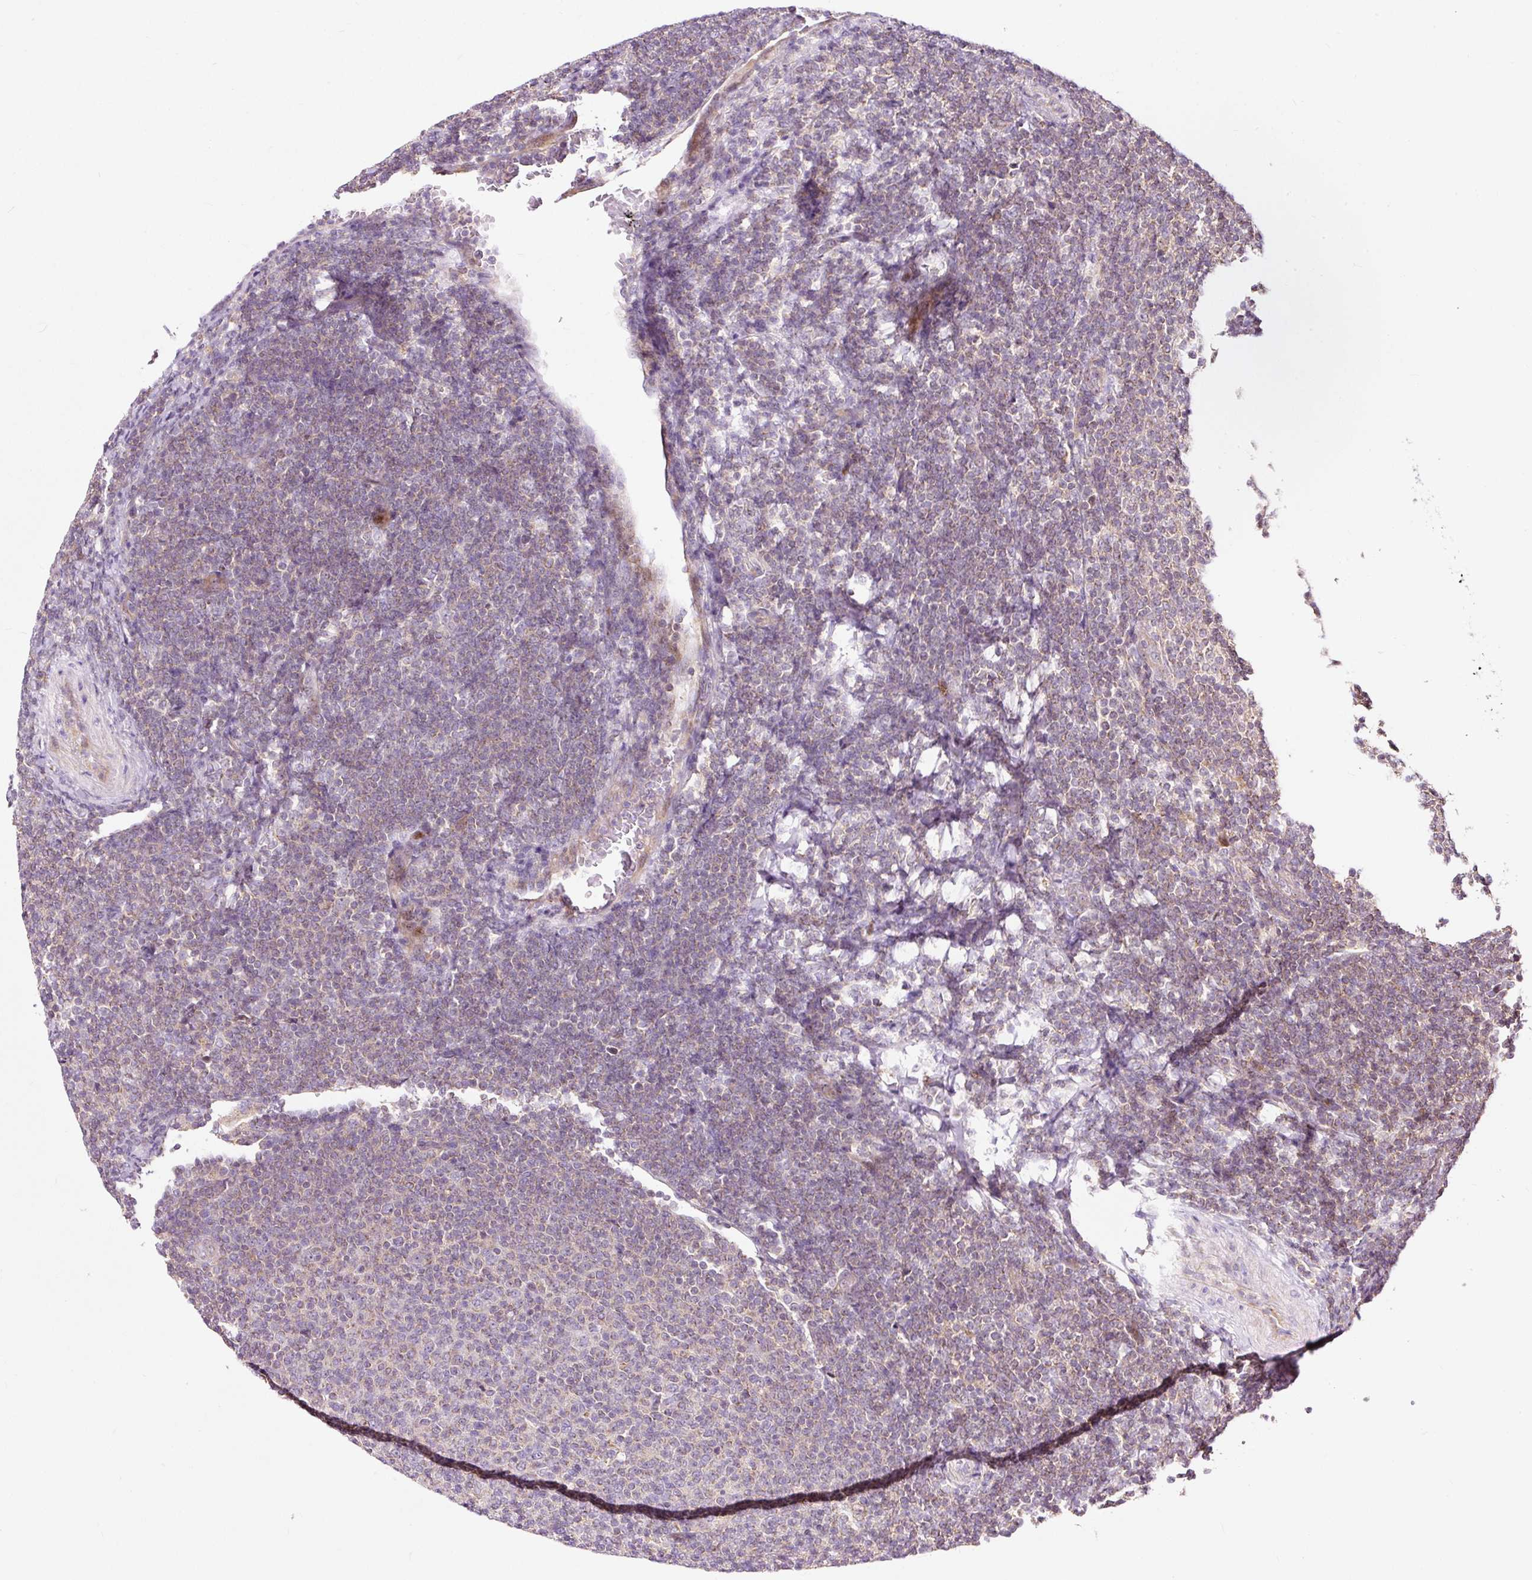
{"staining": {"intensity": "weak", "quantity": "25%-75%", "location": "cytoplasmic/membranous"}, "tissue": "lymphoma", "cell_type": "Tumor cells", "image_type": "cancer", "snomed": [{"axis": "morphology", "description": "Malignant lymphoma, non-Hodgkin's type, Low grade"}, {"axis": "topography", "description": "Lymph node"}], "caption": "Immunohistochemical staining of human malignant lymphoma, non-Hodgkin's type (low-grade) displays weak cytoplasmic/membranous protein expression in approximately 25%-75% of tumor cells.", "gene": "BOLA3", "patient": {"sex": "male", "age": 66}}